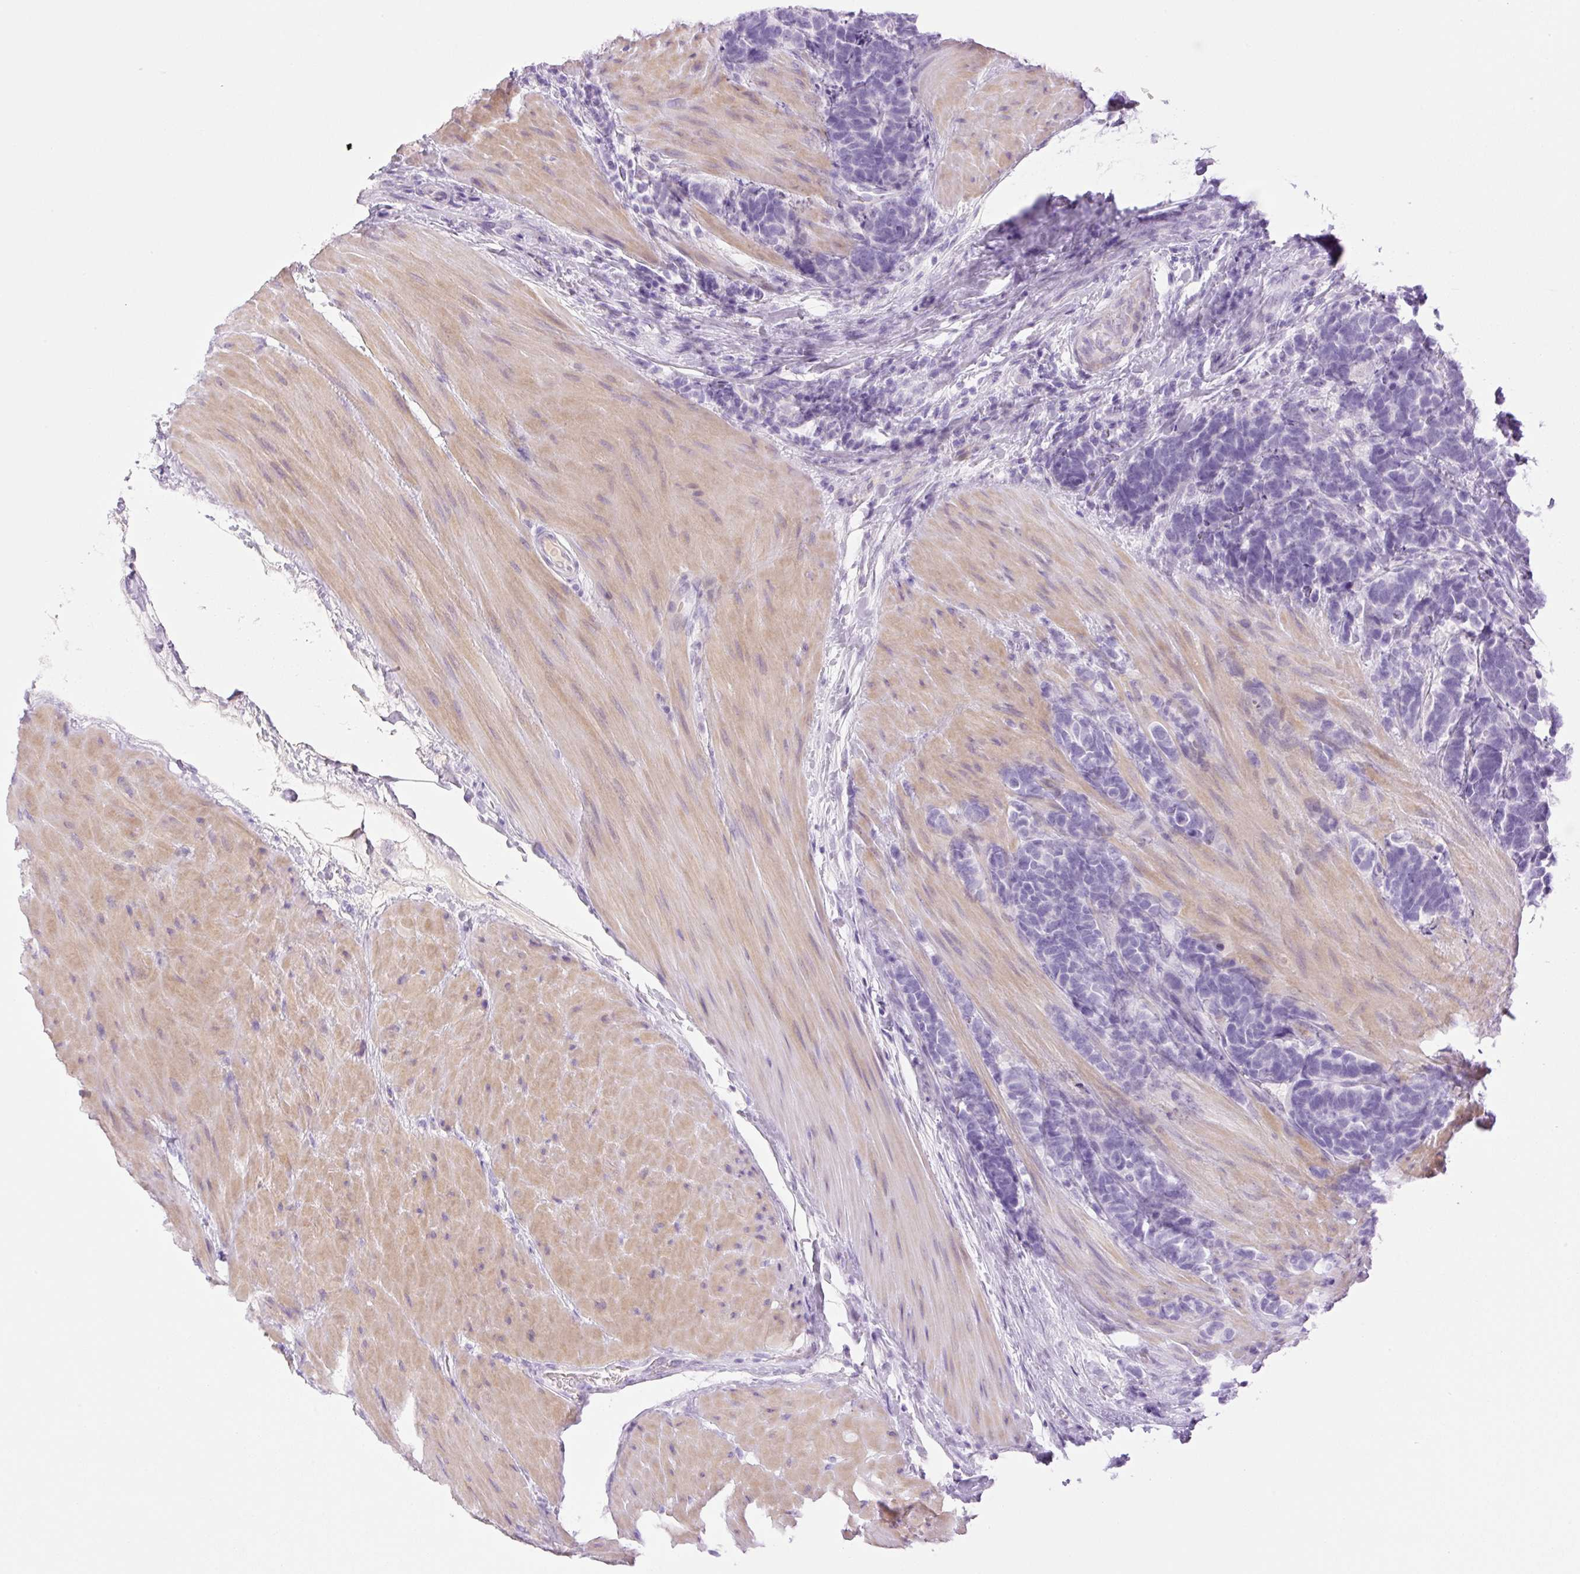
{"staining": {"intensity": "negative", "quantity": "none", "location": "none"}, "tissue": "carcinoid", "cell_type": "Tumor cells", "image_type": "cancer", "snomed": [{"axis": "morphology", "description": "Carcinoma, NOS"}, {"axis": "morphology", "description": "Carcinoid, malignant, NOS"}, {"axis": "topography", "description": "Urinary bladder"}], "caption": "Immunohistochemical staining of human carcinoid demonstrates no significant staining in tumor cells.", "gene": "PALM3", "patient": {"sex": "male", "age": 57}}